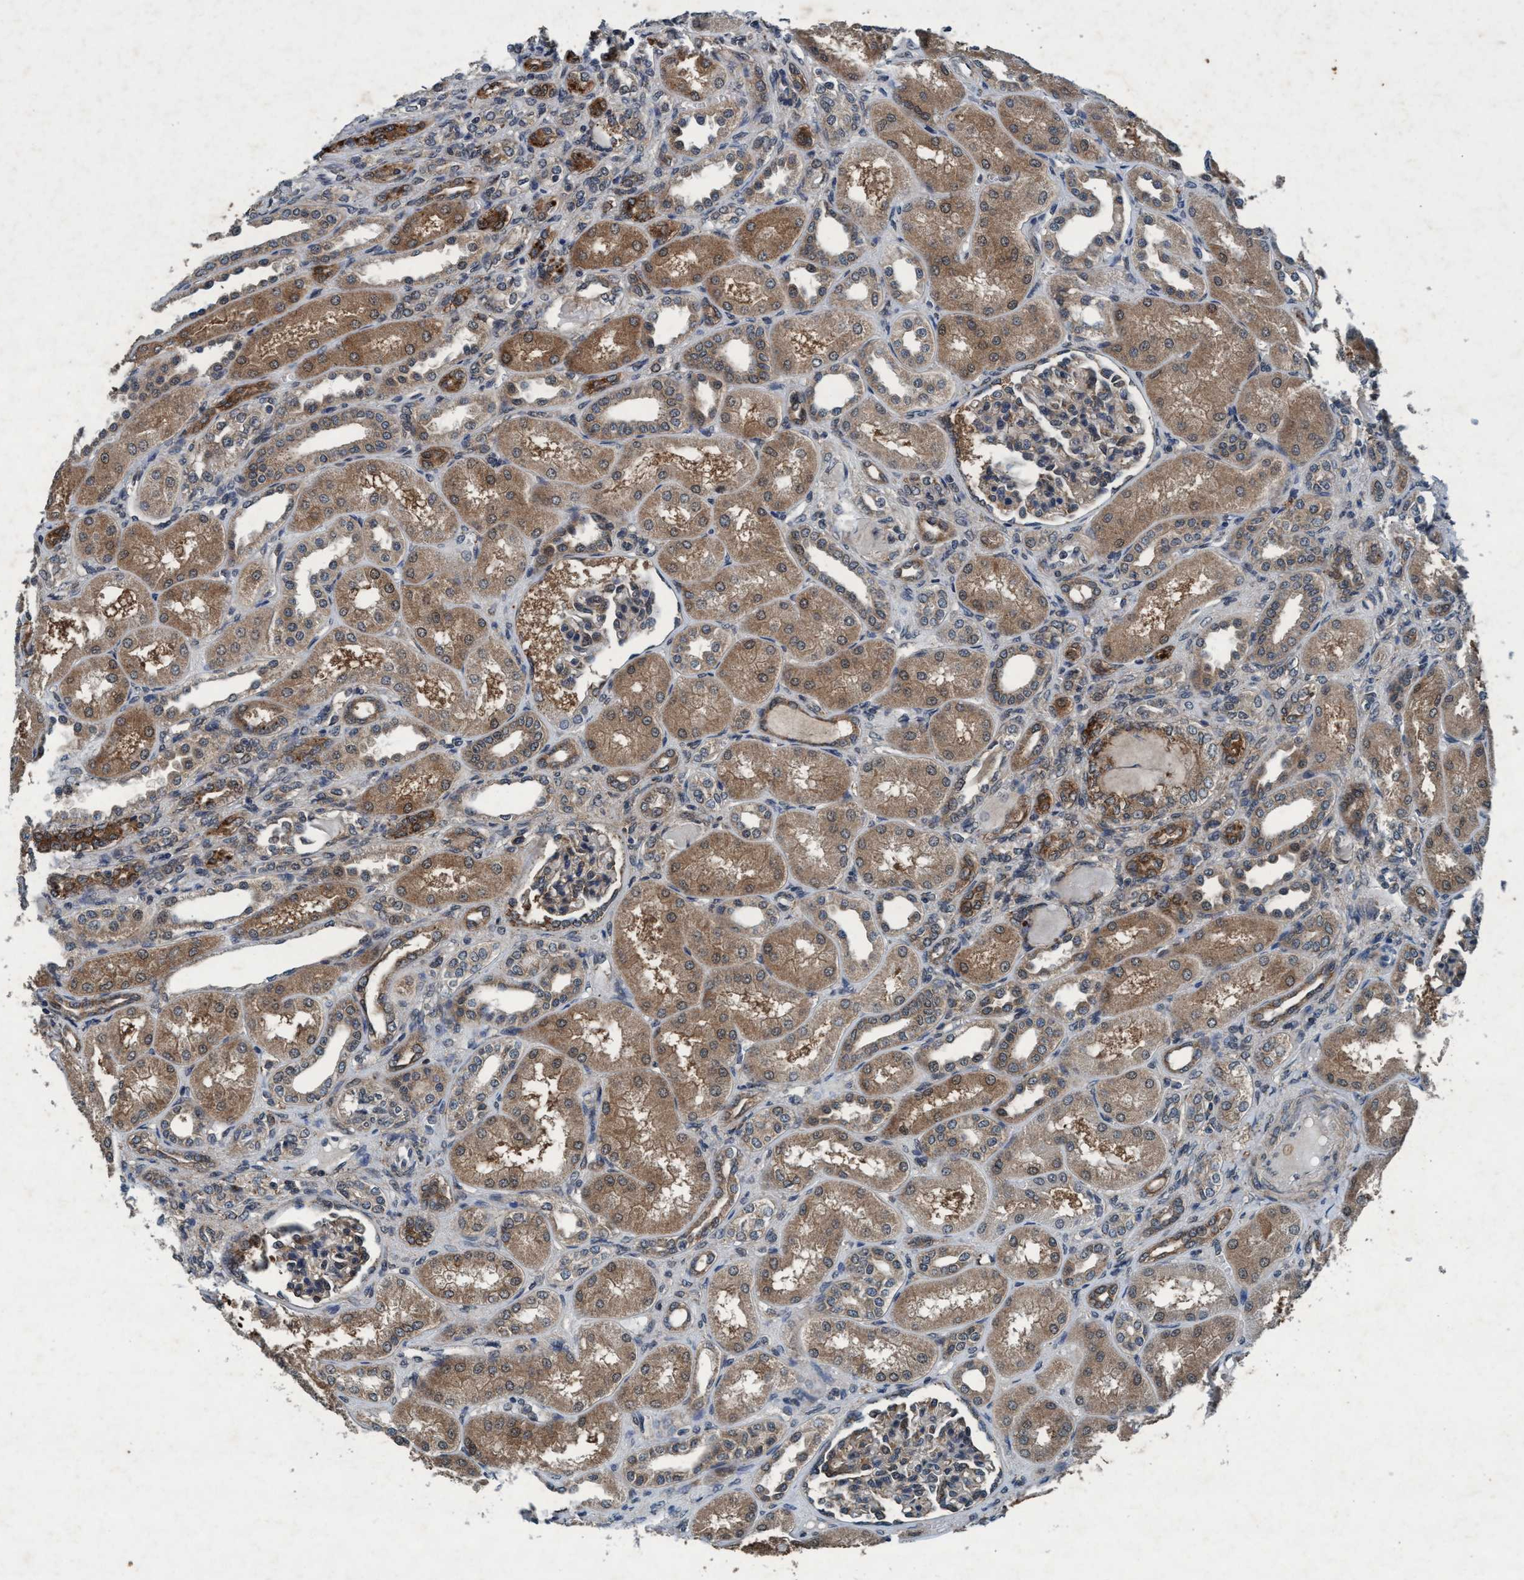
{"staining": {"intensity": "weak", "quantity": "25%-75%", "location": "cytoplasmic/membranous"}, "tissue": "kidney", "cell_type": "Cells in glomeruli", "image_type": "normal", "snomed": [{"axis": "morphology", "description": "Normal tissue, NOS"}, {"axis": "topography", "description": "Kidney"}], "caption": "Kidney was stained to show a protein in brown. There is low levels of weak cytoplasmic/membranous expression in approximately 25%-75% of cells in glomeruli. (IHC, brightfield microscopy, high magnification).", "gene": "AKT1S1", "patient": {"sex": "male", "age": 7}}